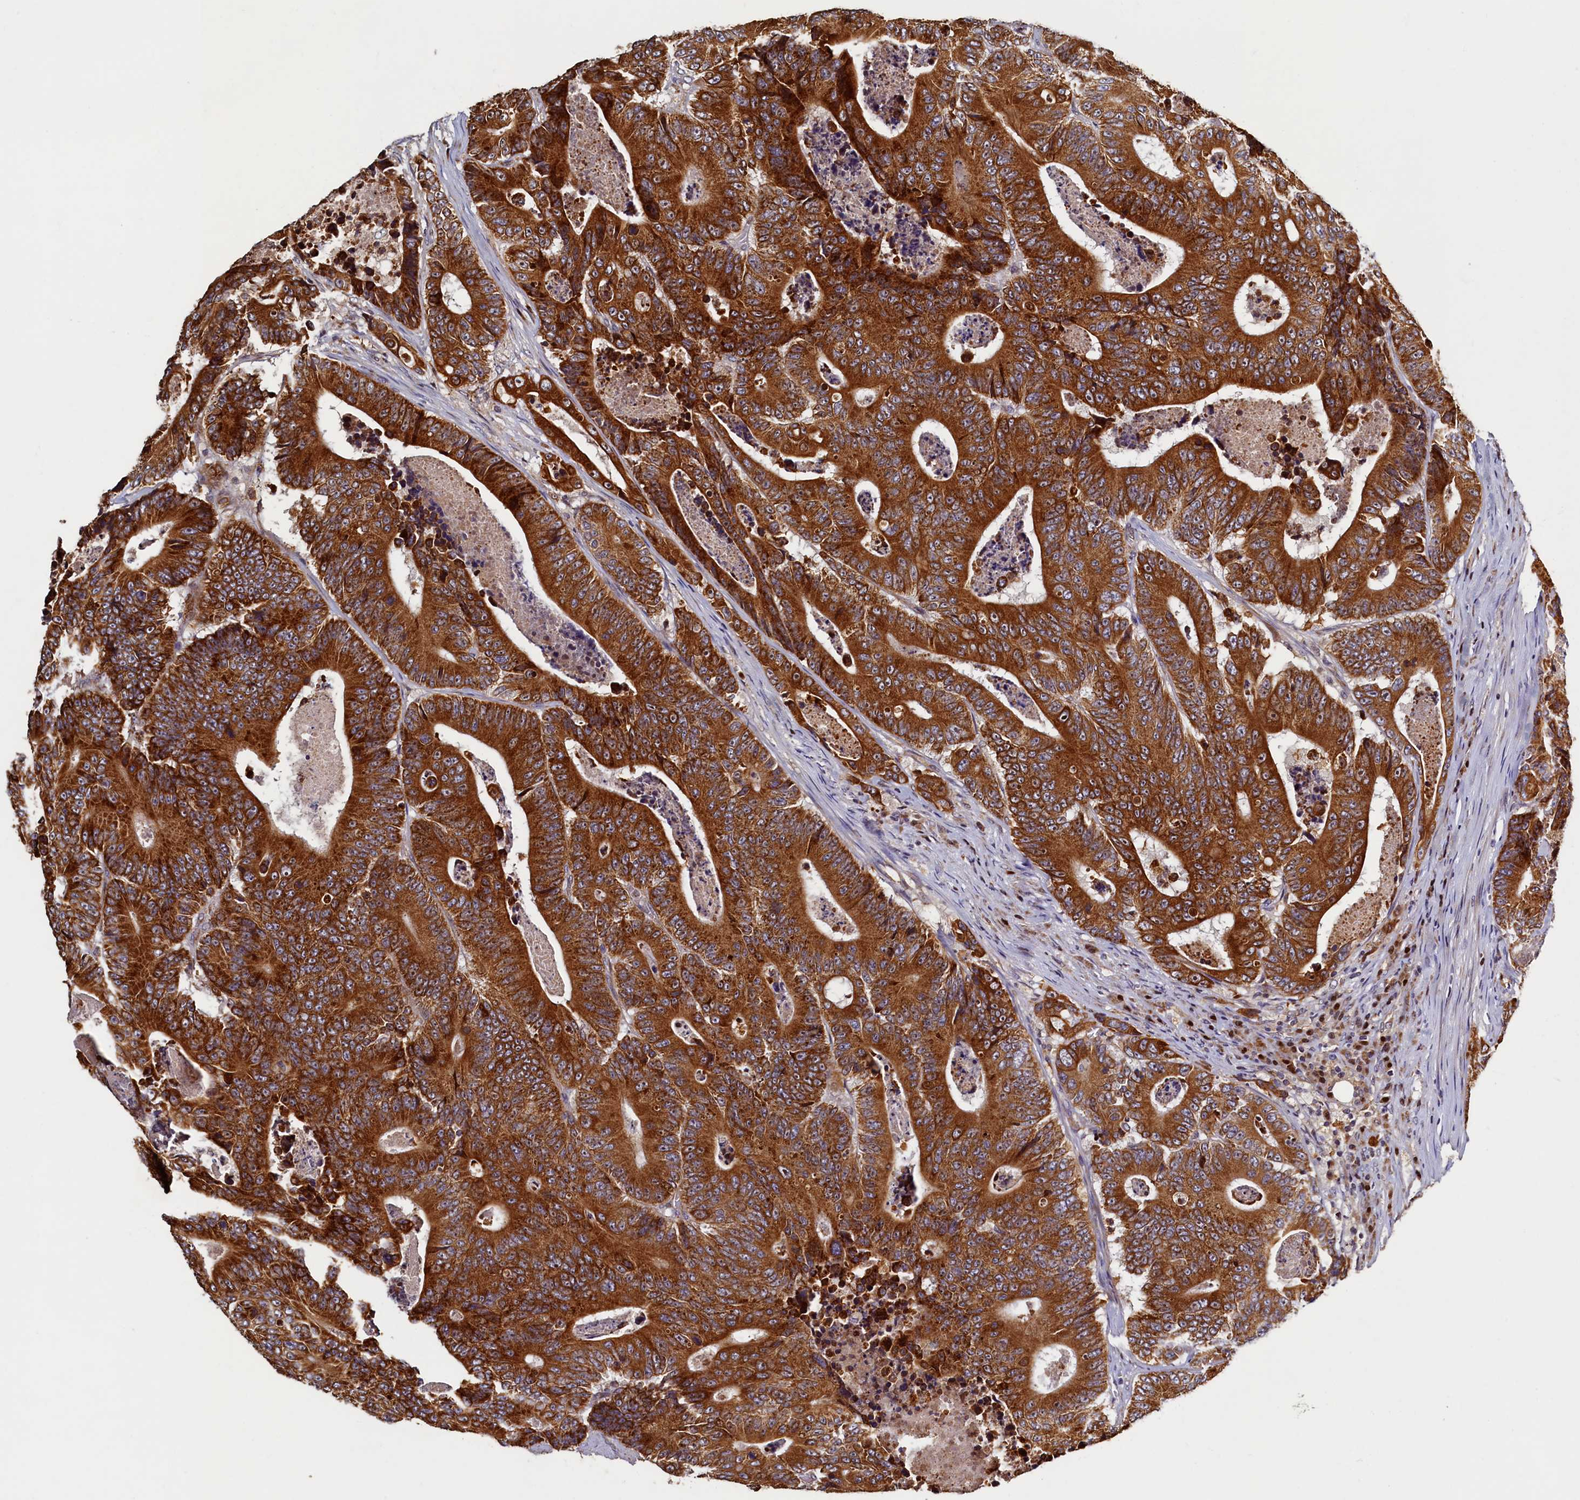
{"staining": {"intensity": "strong", "quantity": ">75%", "location": "cytoplasmic/membranous"}, "tissue": "colorectal cancer", "cell_type": "Tumor cells", "image_type": "cancer", "snomed": [{"axis": "morphology", "description": "Adenocarcinoma, NOS"}, {"axis": "topography", "description": "Colon"}], "caption": "This is a micrograph of immunohistochemistry staining of colorectal cancer (adenocarcinoma), which shows strong expression in the cytoplasmic/membranous of tumor cells.", "gene": "NCKAP5L", "patient": {"sex": "male", "age": 83}}